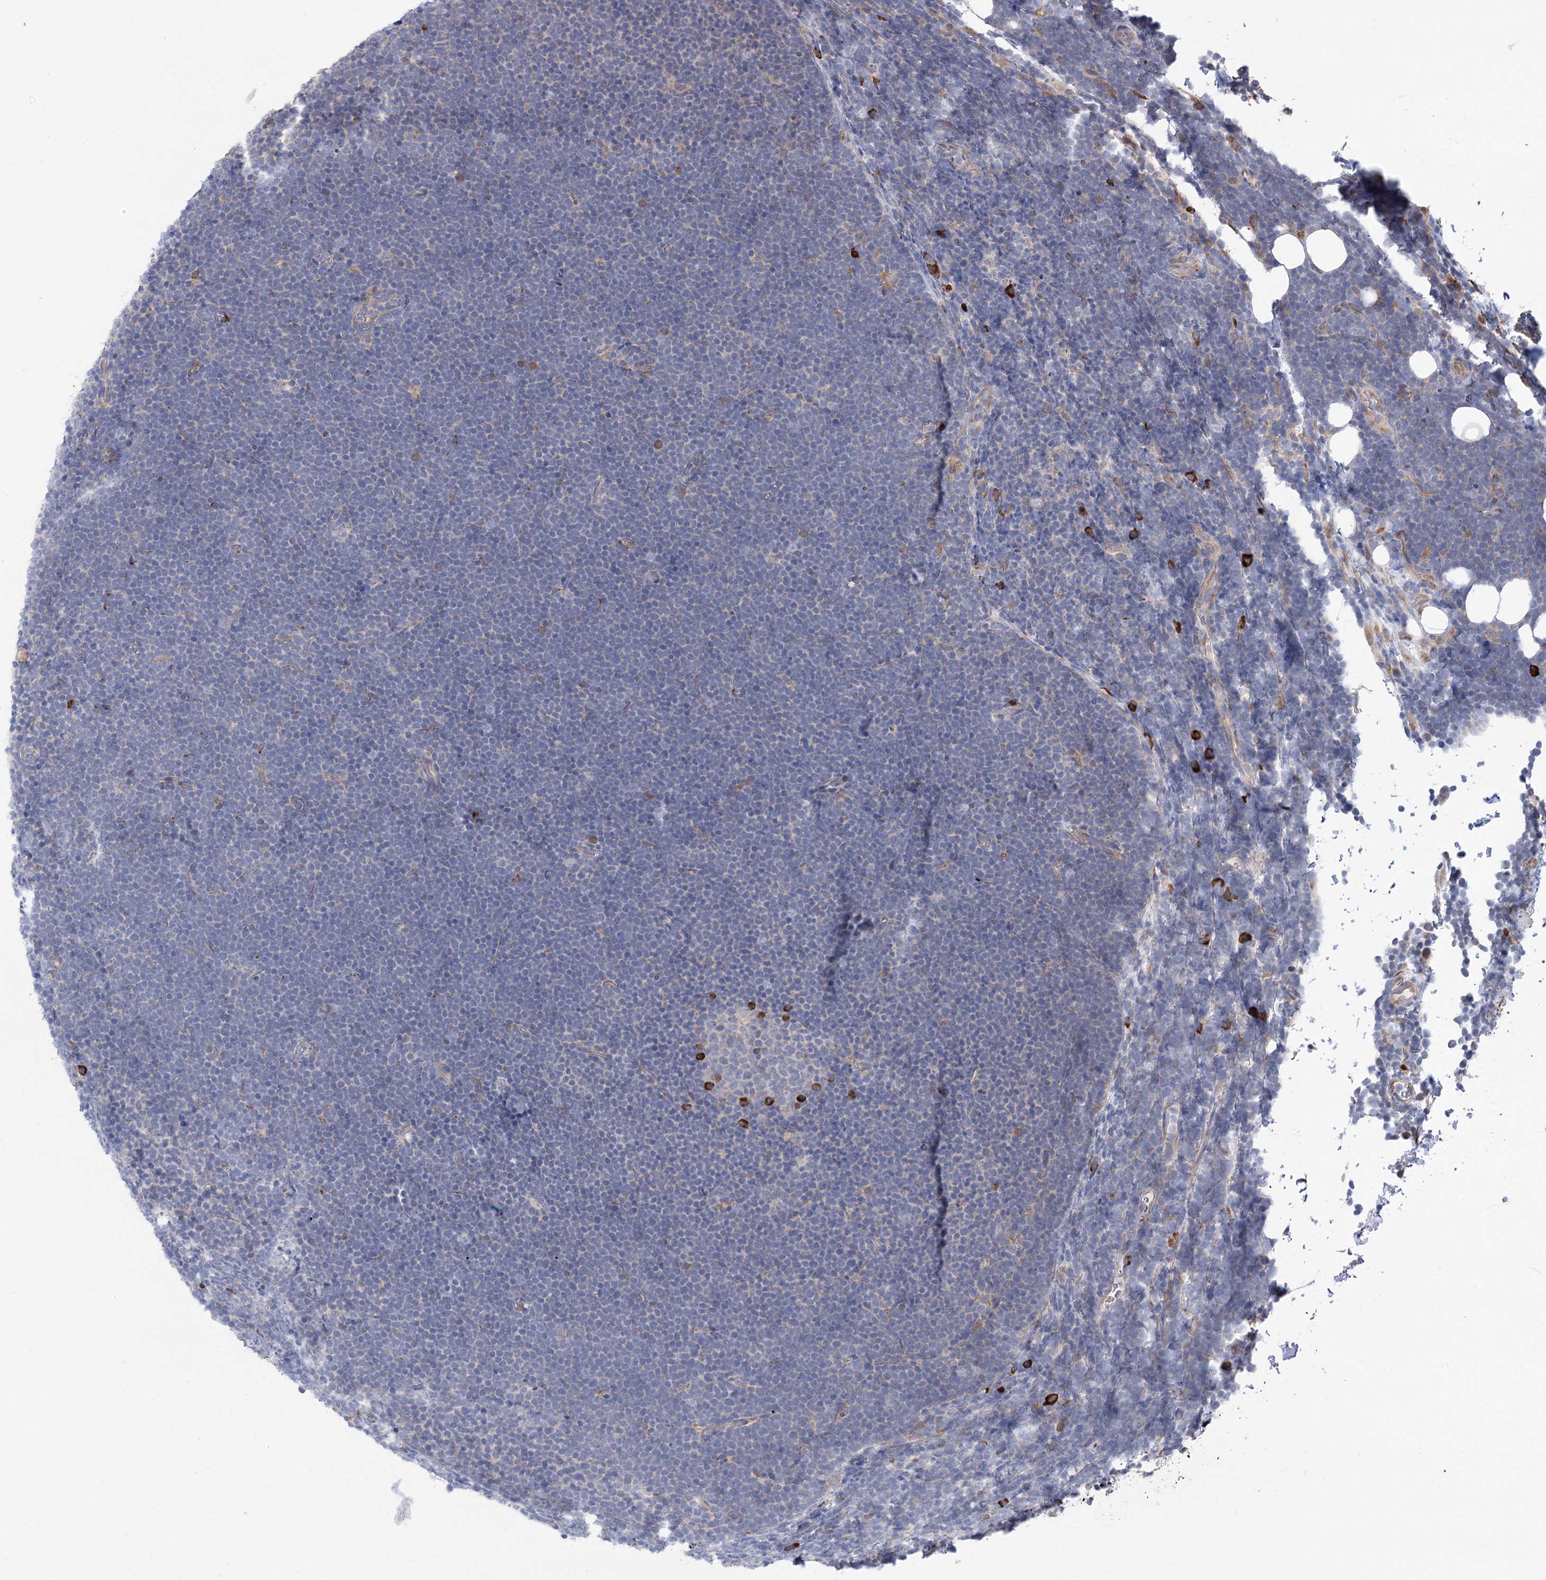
{"staining": {"intensity": "negative", "quantity": "none", "location": "none"}, "tissue": "lymphoma", "cell_type": "Tumor cells", "image_type": "cancer", "snomed": [{"axis": "morphology", "description": "Malignant lymphoma, non-Hodgkin's type, High grade"}, {"axis": "topography", "description": "Lymph node"}], "caption": "DAB immunohistochemical staining of malignant lymphoma, non-Hodgkin's type (high-grade) reveals no significant positivity in tumor cells.", "gene": "METTL24", "patient": {"sex": "male", "age": 13}}